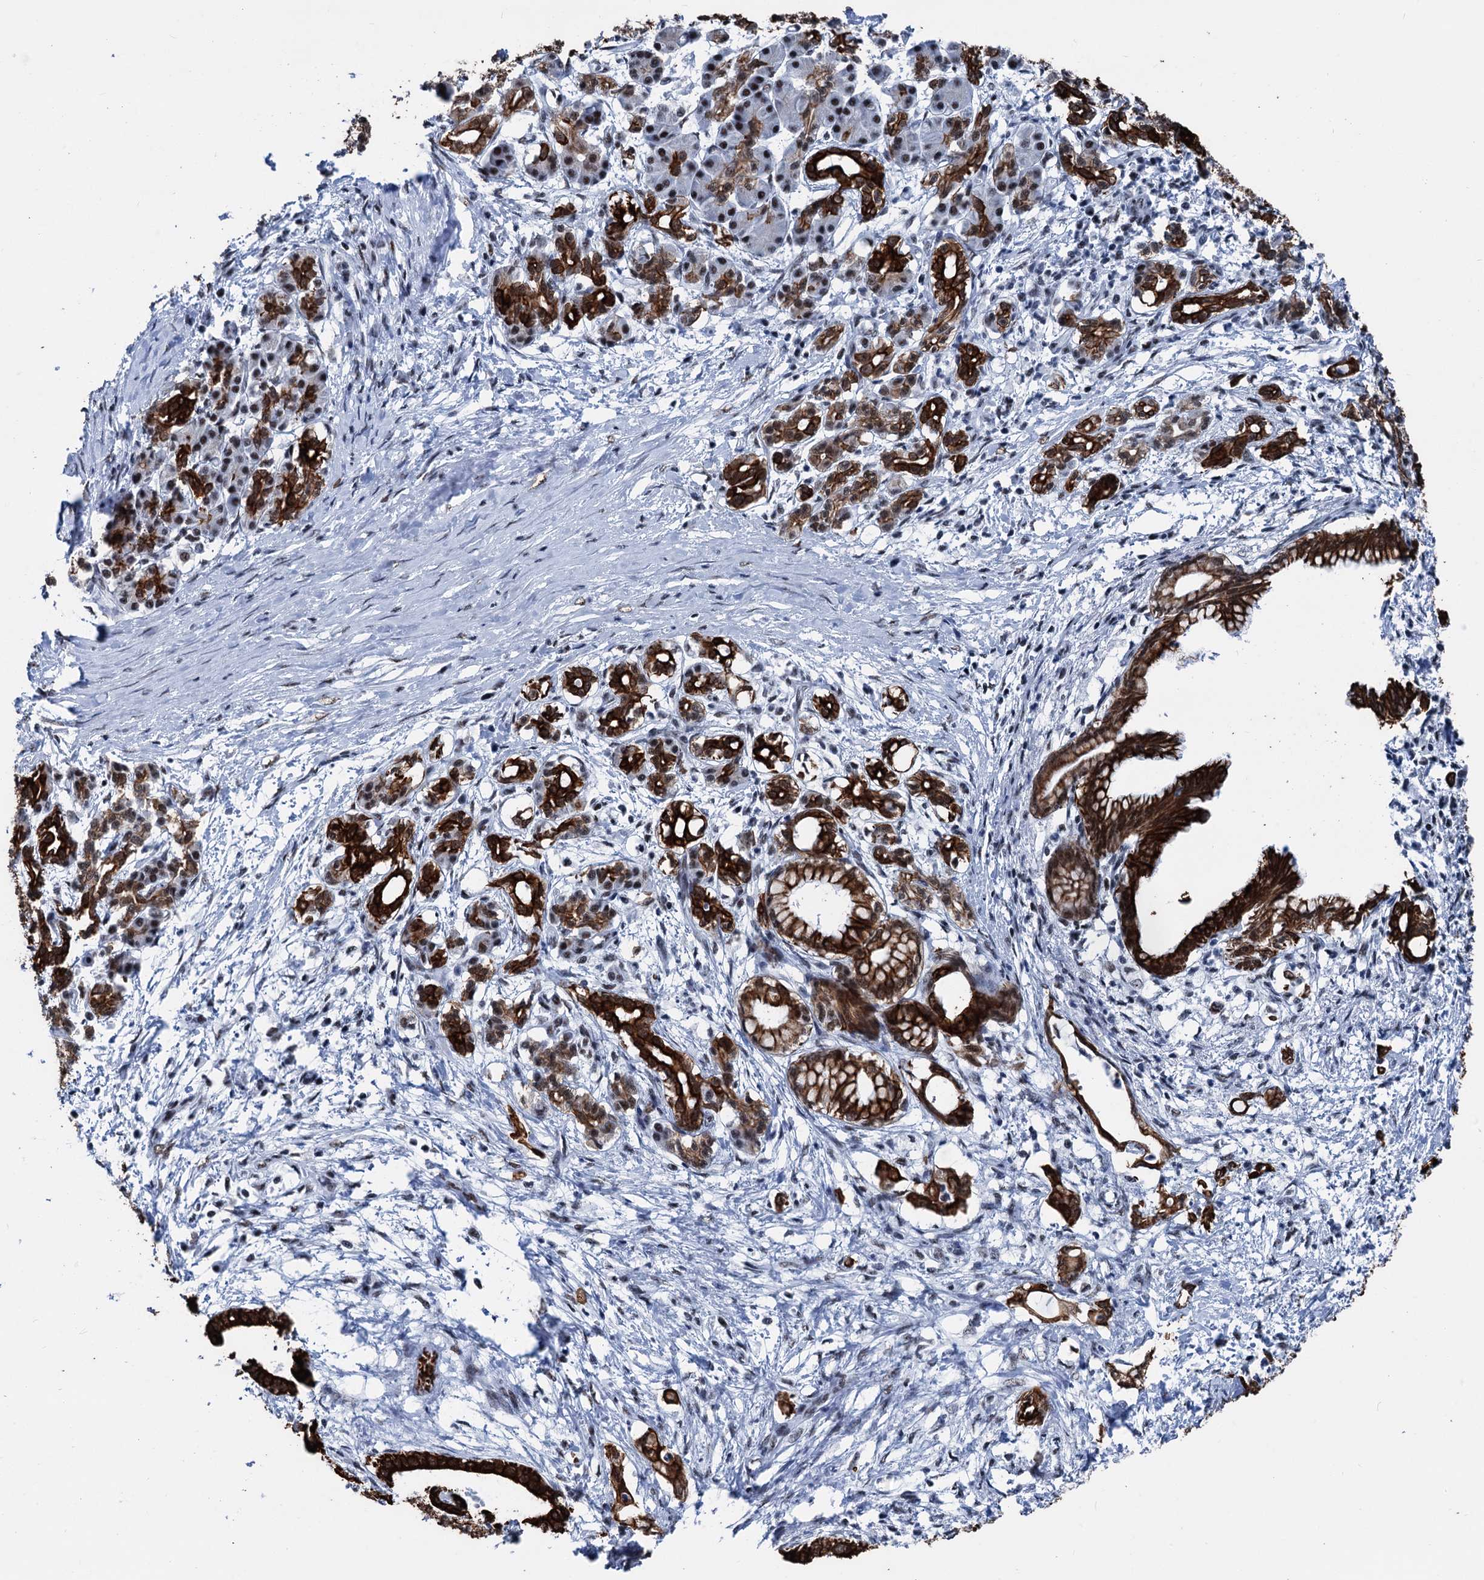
{"staining": {"intensity": "strong", "quantity": ">75%", "location": "cytoplasmic/membranous,nuclear"}, "tissue": "pancreatic cancer", "cell_type": "Tumor cells", "image_type": "cancer", "snomed": [{"axis": "morphology", "description": "Adenocarcinoma, NOS"}, {"axis": "topography", "description": "Pancreas"}], "caption": "This image displays immunohistochemistry (IHC) staining of human pancreatic cancer, with high strong cytoplasmic/membranous and nuclear expression in about >75% of tumor cells.", "gene": "DDX23", "patient": {"sex": "female", "age": 55}}